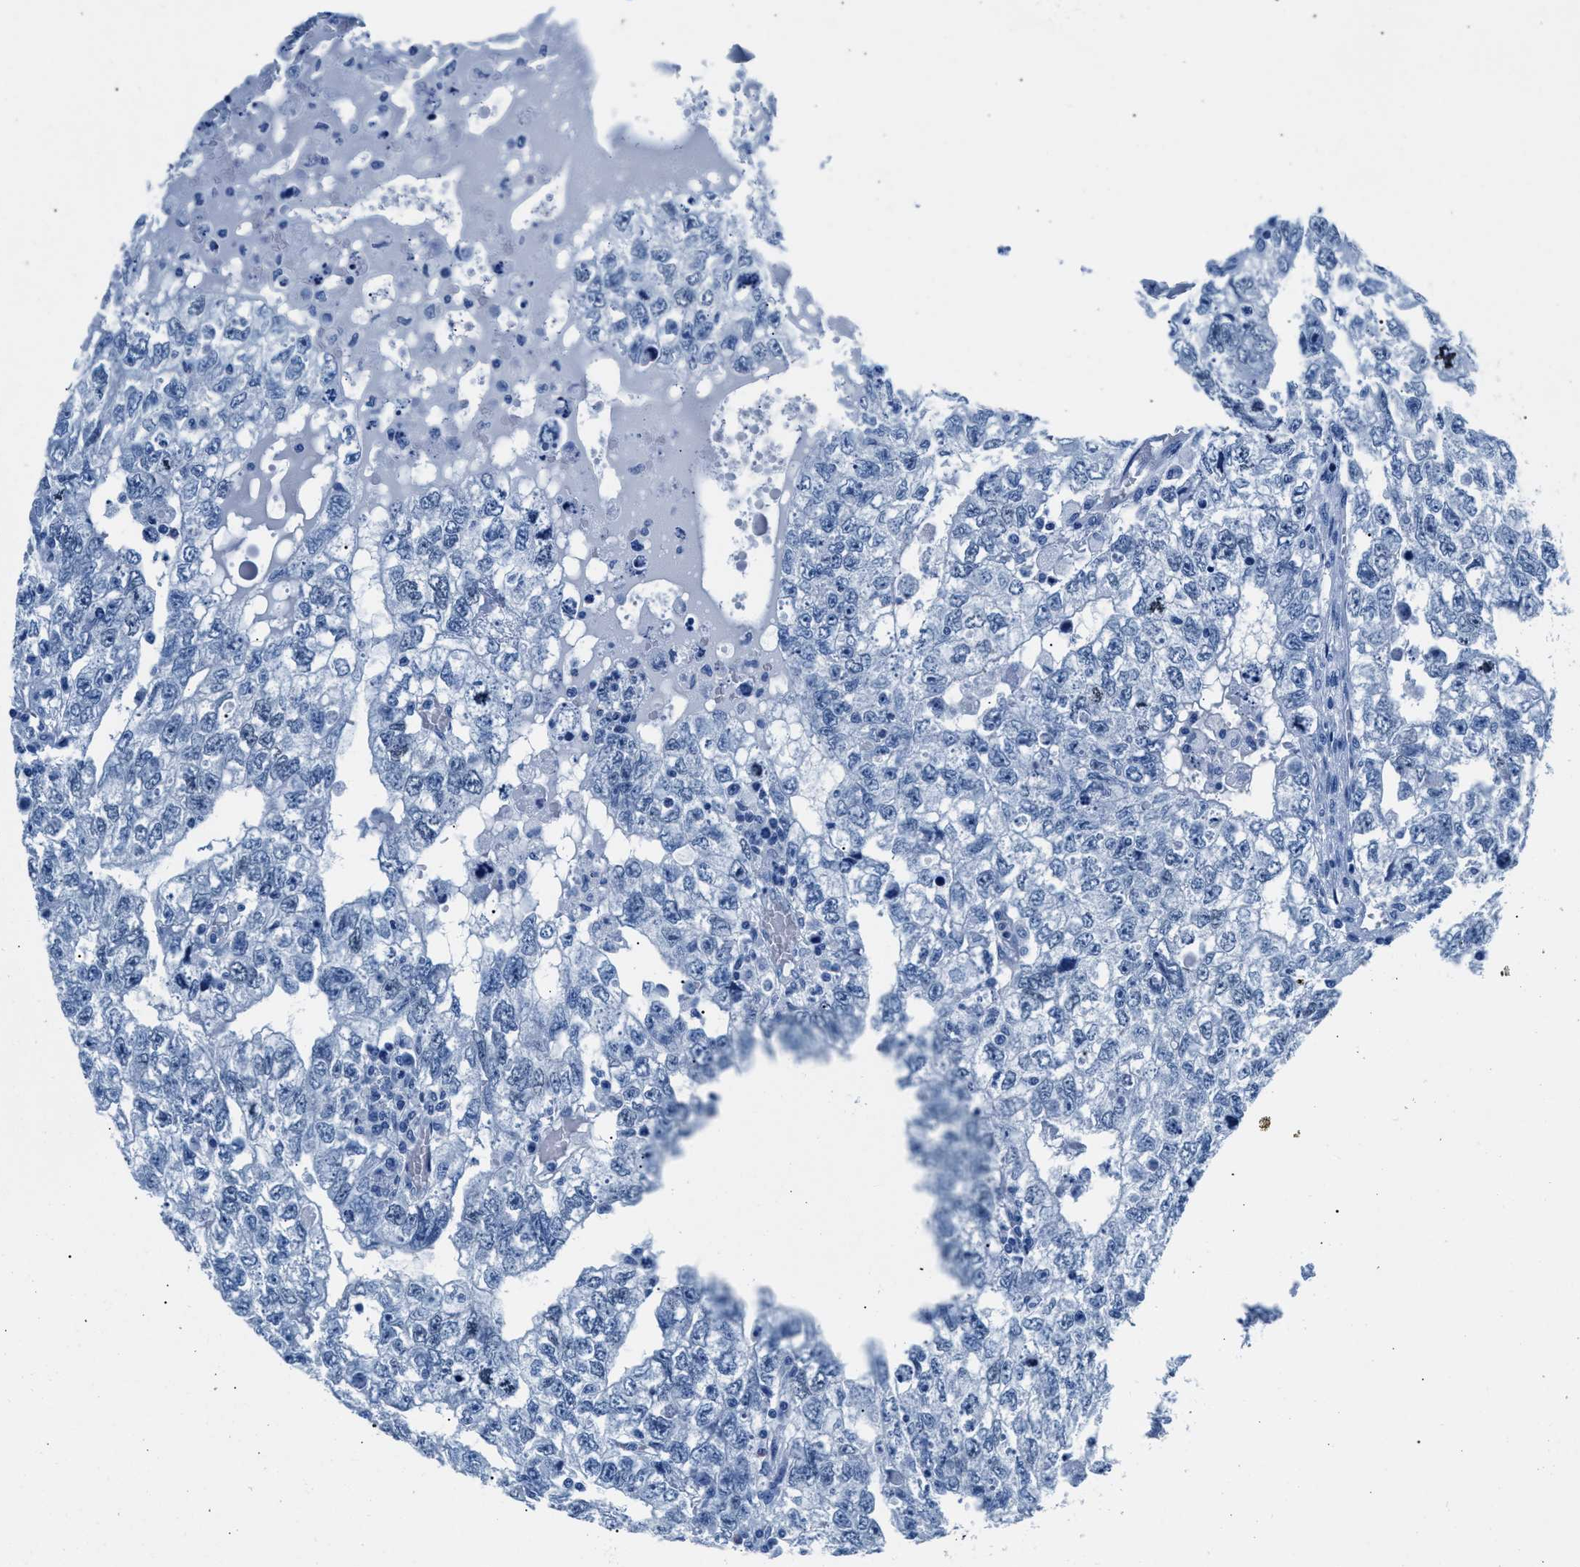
{"staining": {"intensity": "negative", "quantity": "none", "location": "none"}, "tissue": "testis cancer", "cell_type": "Tumor cells", "image_type": "cancer", "snomed": [{"axis": "morphology", "description": "Carcinoma, Embryonal, NOS"}, {"axis": "topography", "description": "Testis"}], "caption": "Tumor cells show no significant positivity in testis cancer.", "gene": "CPS1", "patient": {"sex": "male", "age": 36}}